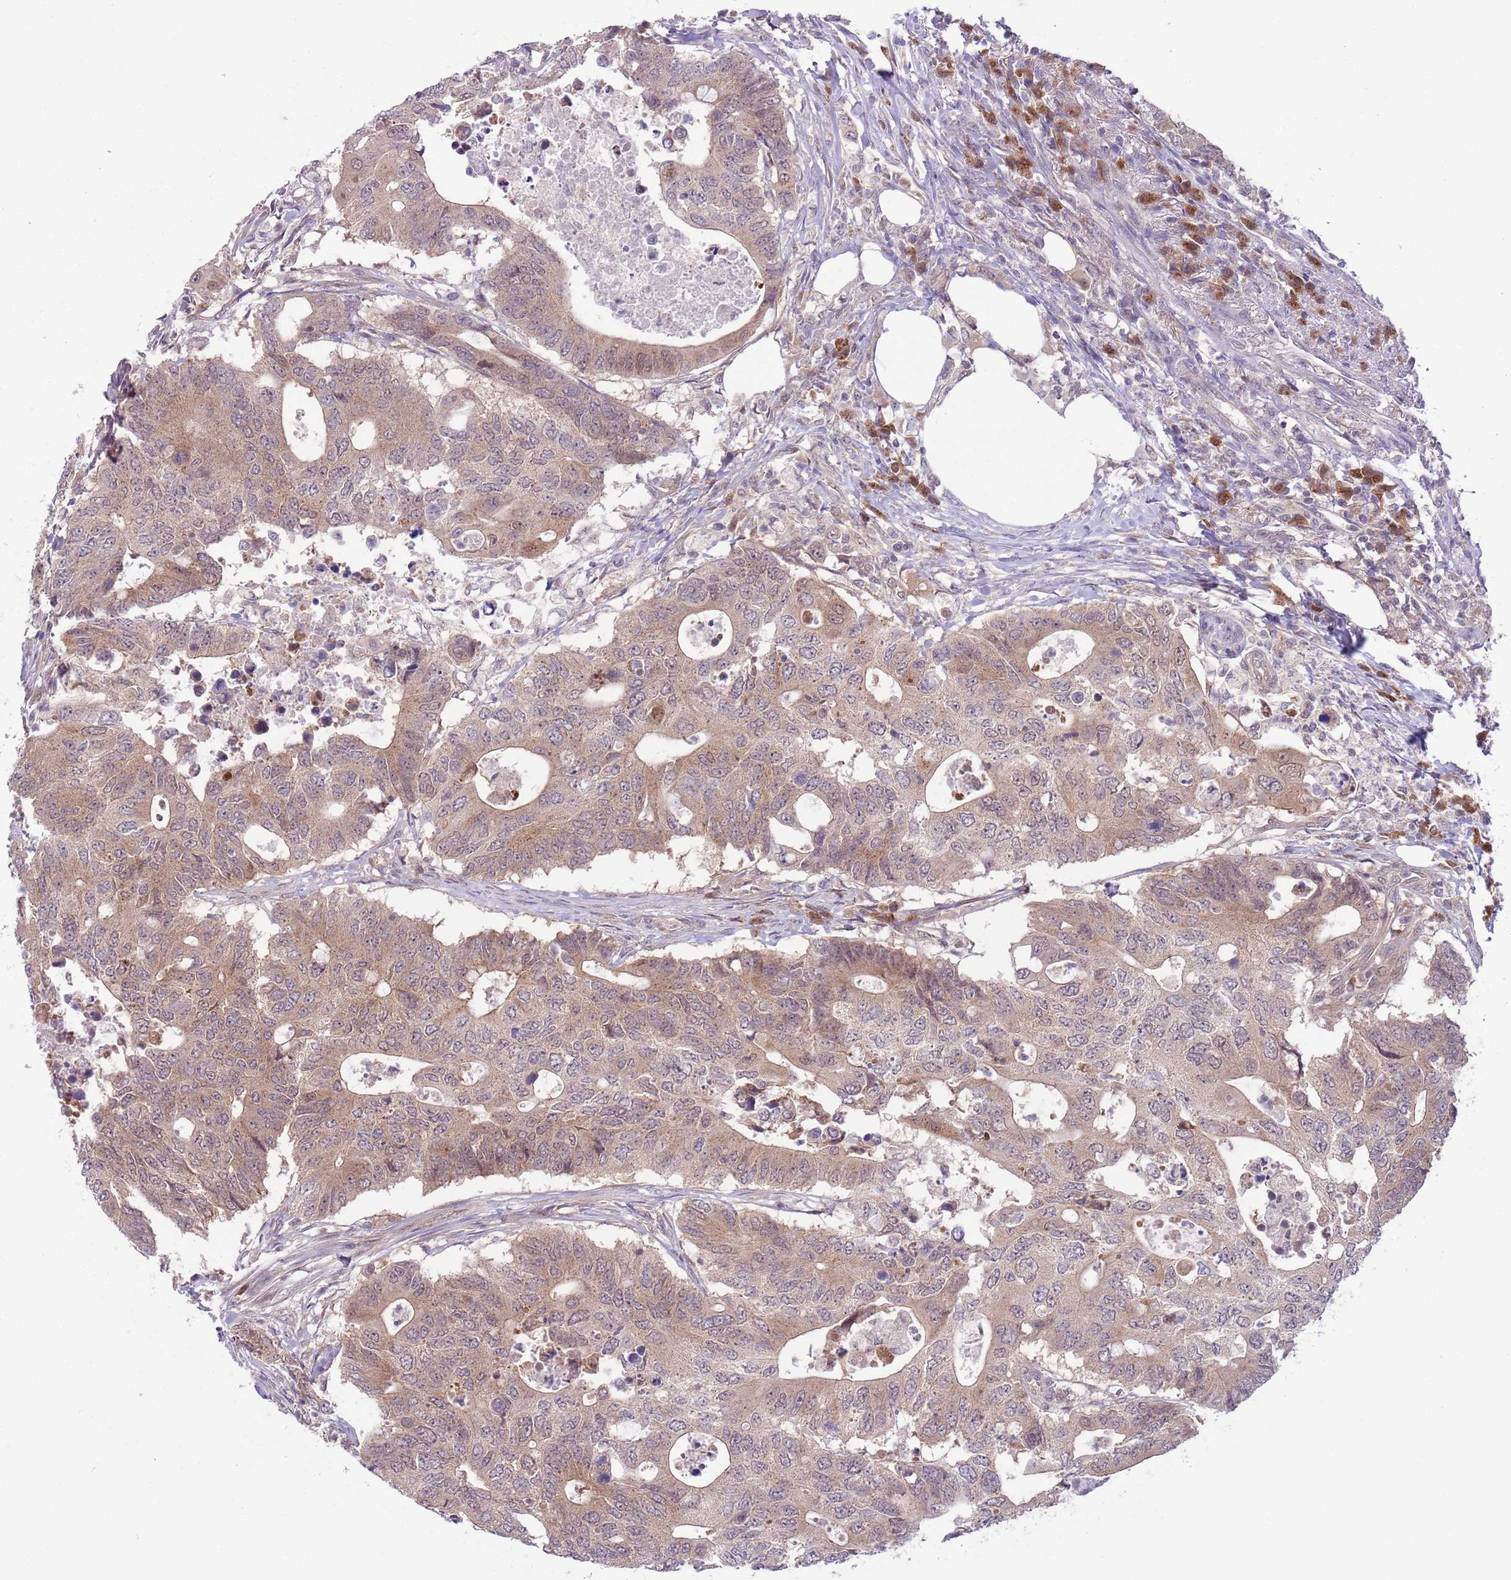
{"staining": {"intensity": "weak", "quantity": ">75%", "location": "cytoplasmic/membranous"}, "tissue": "colorectal cancer", "cell_type": "Tumor cells", "image_type": "cancer", "snomed": [{"axis": "morphology", "description": "Adenocarcinoma, NOS"}, {"axis": "topography", "description": "Colon"}], "caption": "An IHC photomicrograph of tumor tissue is shown. Protein staining in brown shows weak cytoplasmic/membranous positivity in colorectal adenocarcinoma within tumor cells.", "gene": "COPE", "patient": {"sex": "male", "age": 71}}